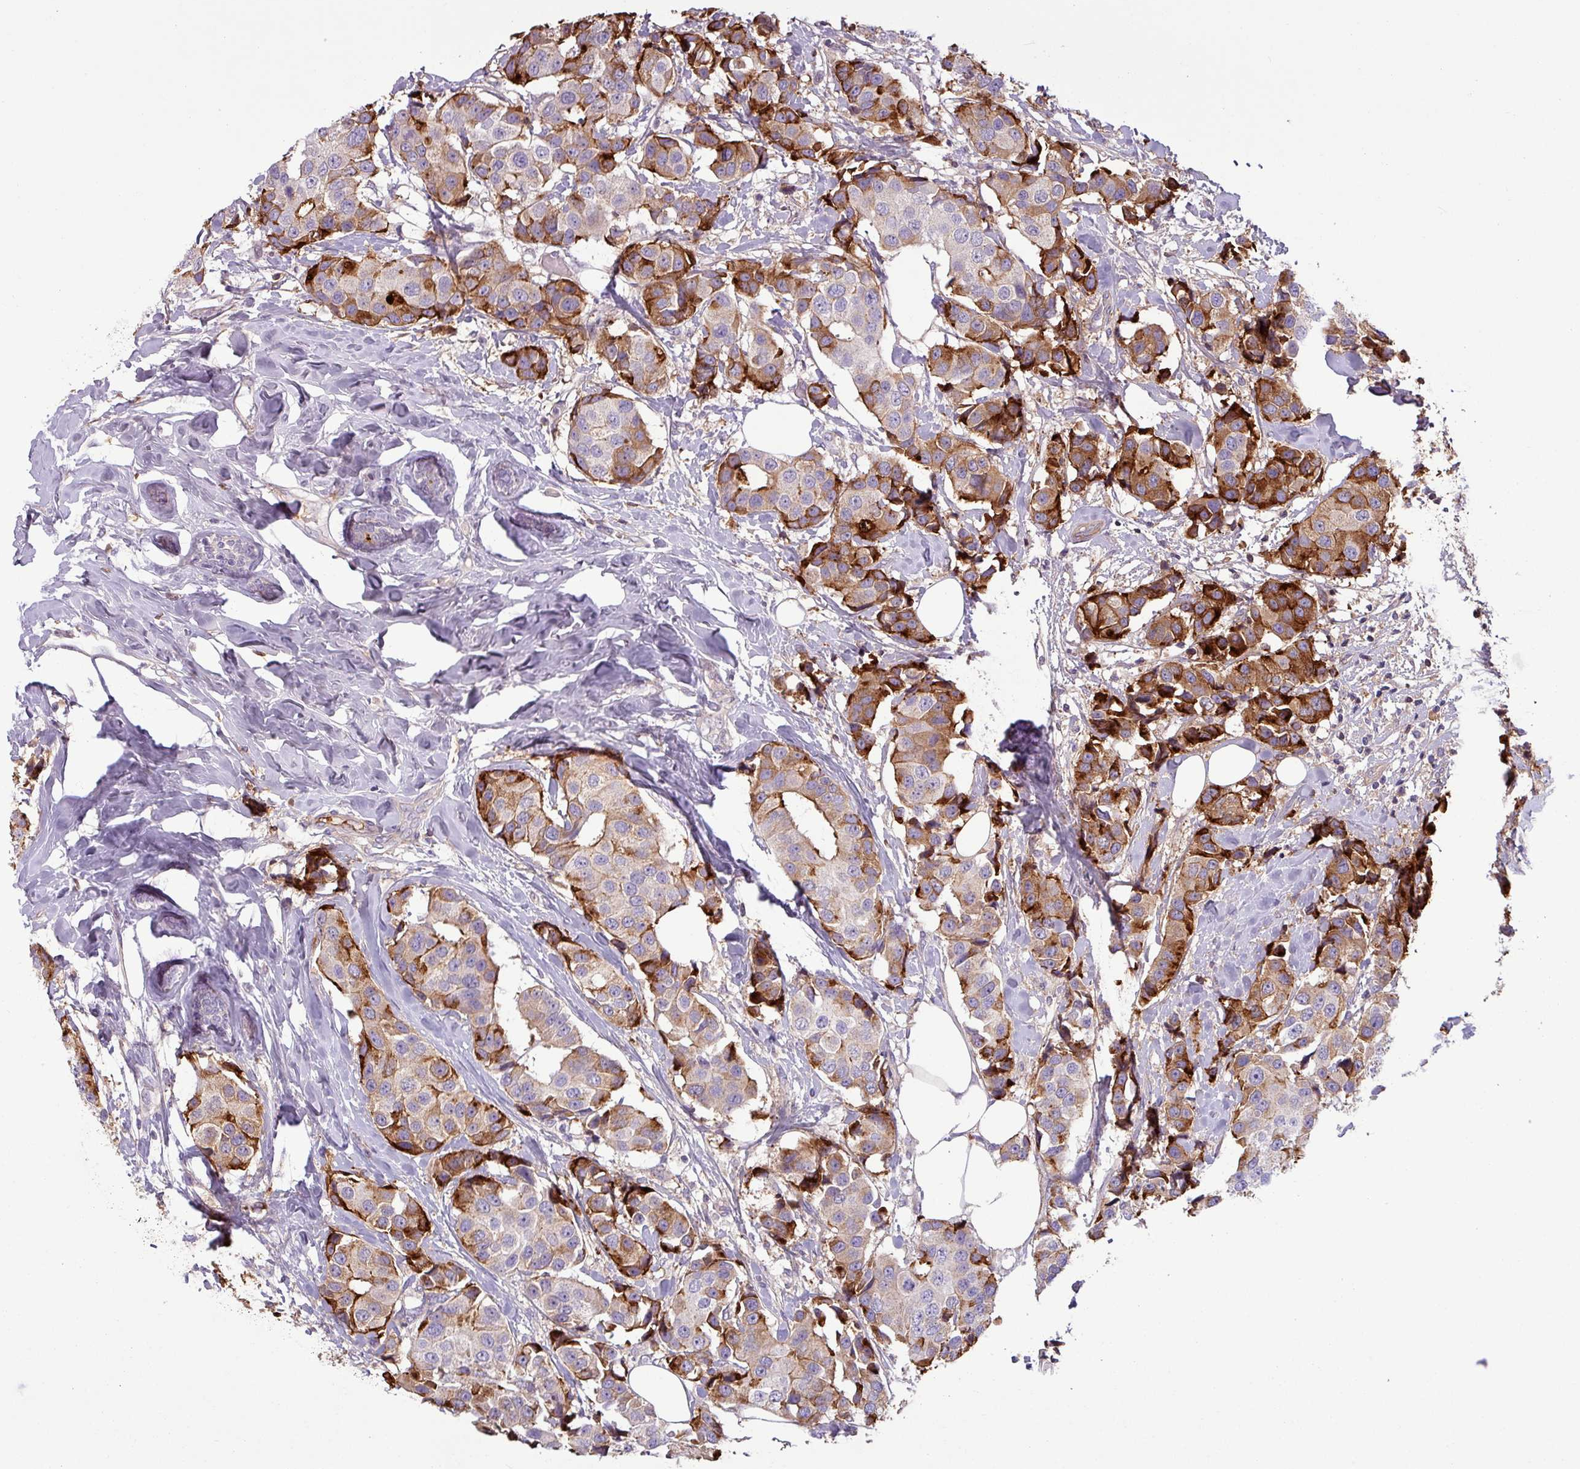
{"staining": {"intensity": "strong", "quantity": "25%-75%", "location": "cytoplasmic/membranous"}, "tissue": "breast cancer", "cell_type": "Tumor cells", "image_type": "cancer", "snomed": [{"axis": "morphology", "description": "Normal tissue, NOS"}, {"axis": "morphology", "description": "Duct carcinoma"}, {"axis": "topography", "description": "Breast"}], "caption": "A high-resolution micrograph shows immunohistochemistry (IHC) staining of intraductal carcinoma (breast), which shows strong cytoplasmic/membranous positivity in approximately 25%-75% of tumor cells.", "gene": "C4B", "patient": {"sex": "female", "age": 39}}